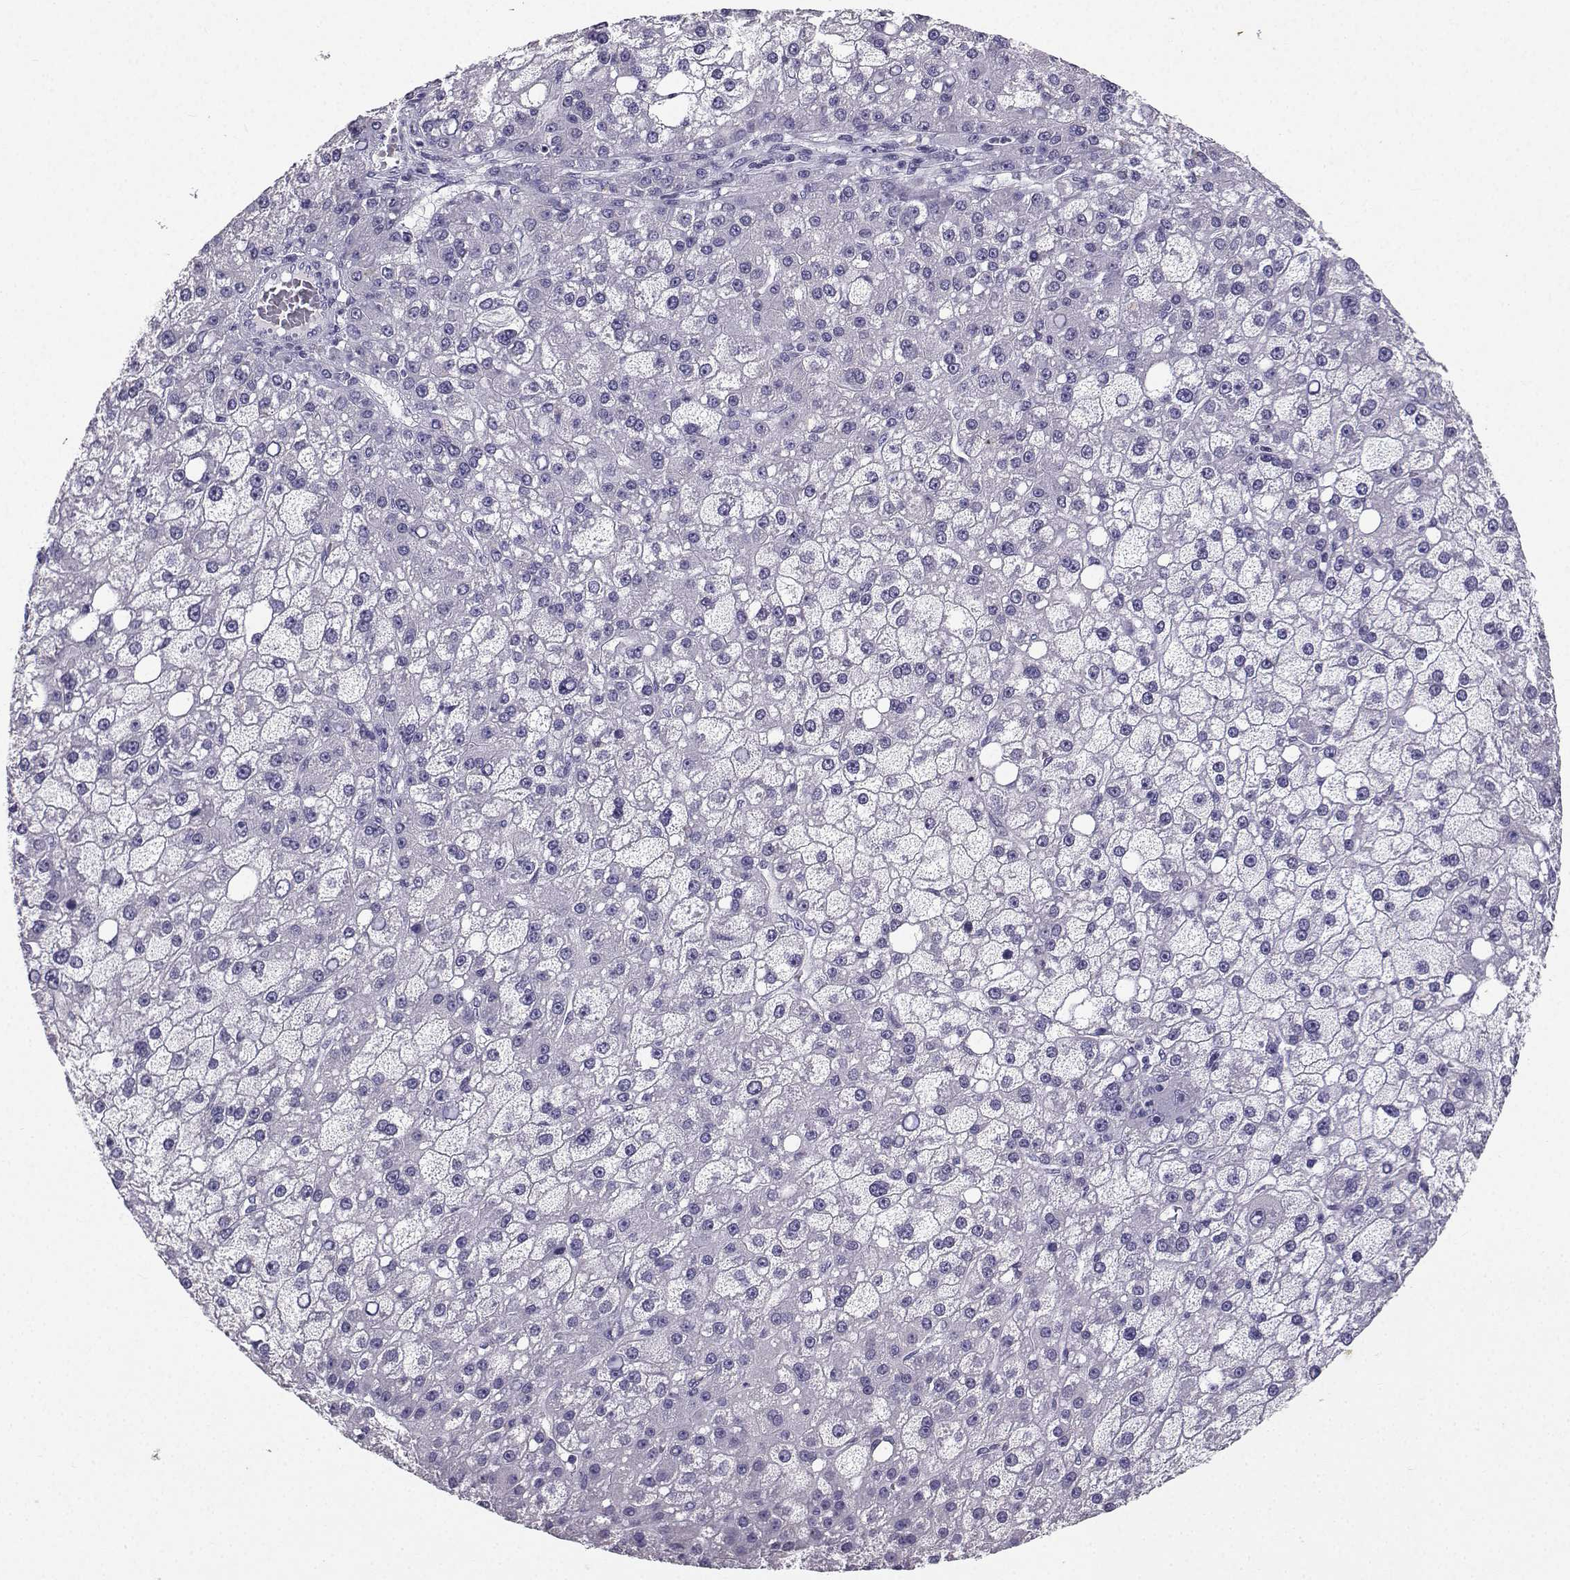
{"staining": {"intensity": "negative", "quantity": "none", "location": "none"}, "tissue": "liver cancer", "cell_type": "Tumor cells", "image_type": "cancer", "snomed": [{"axis": "morphology", "description": "Carcinoma, Hepatocellular, NOS"}, {"axis": "topography", "description": "Liver"}], "caption": "This micrograph is of hepatocellular carcinoma (liver) stained with IHC to label a protein in brown with the nuclei are counter-stained blue. There is no positivity in tumor cells.", "gene": "SPAG11B", "patient": {"sex": "male", "age": 67}}